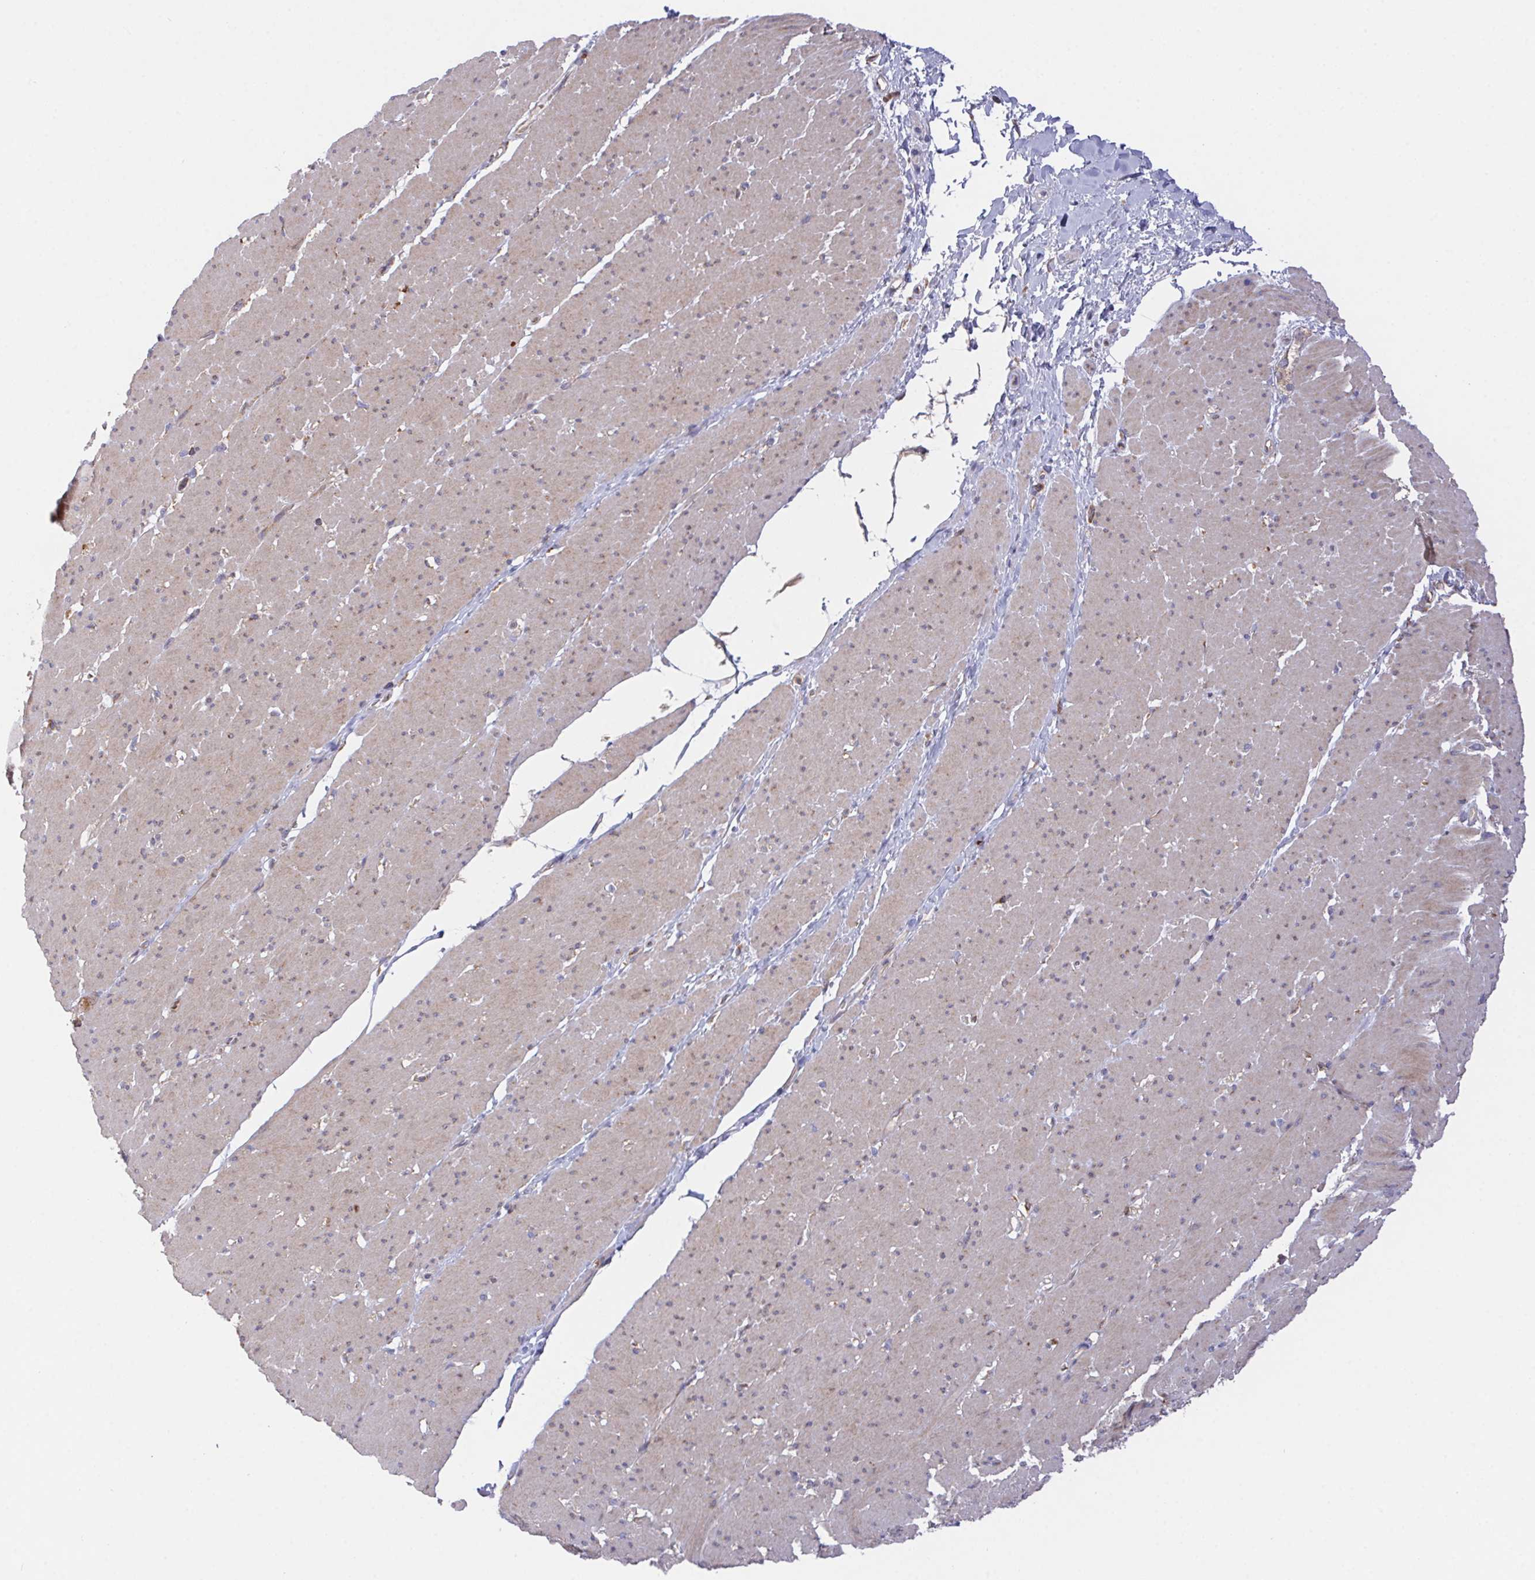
{"staining": {"intensity": "weak", "quantity": "25%-75%", "location": "cytoplasmic/membranous"}, "tissue": "smooth muscle", "cell_type": "Smooth muscle cells", "image_type": "normal", "snomed": [{"axis": "morphology", "description": "Normal tissue, NOS"}, {"axis": "topography", "description": "Smooth muscle"}, {"axis": "topography", "description": "Rectum"}], "caption": "This image reveals unremarkable smooth muscle stained with immunohistochemistry (IHC) to label a protein in brown. The cytoplasmic/membranous of smooth muscle cells show weak positivity for the protein. Nuclei are counter-stained blue.", "gene": "FAM241A", "patient": {"sex": "male", "age": 53}}